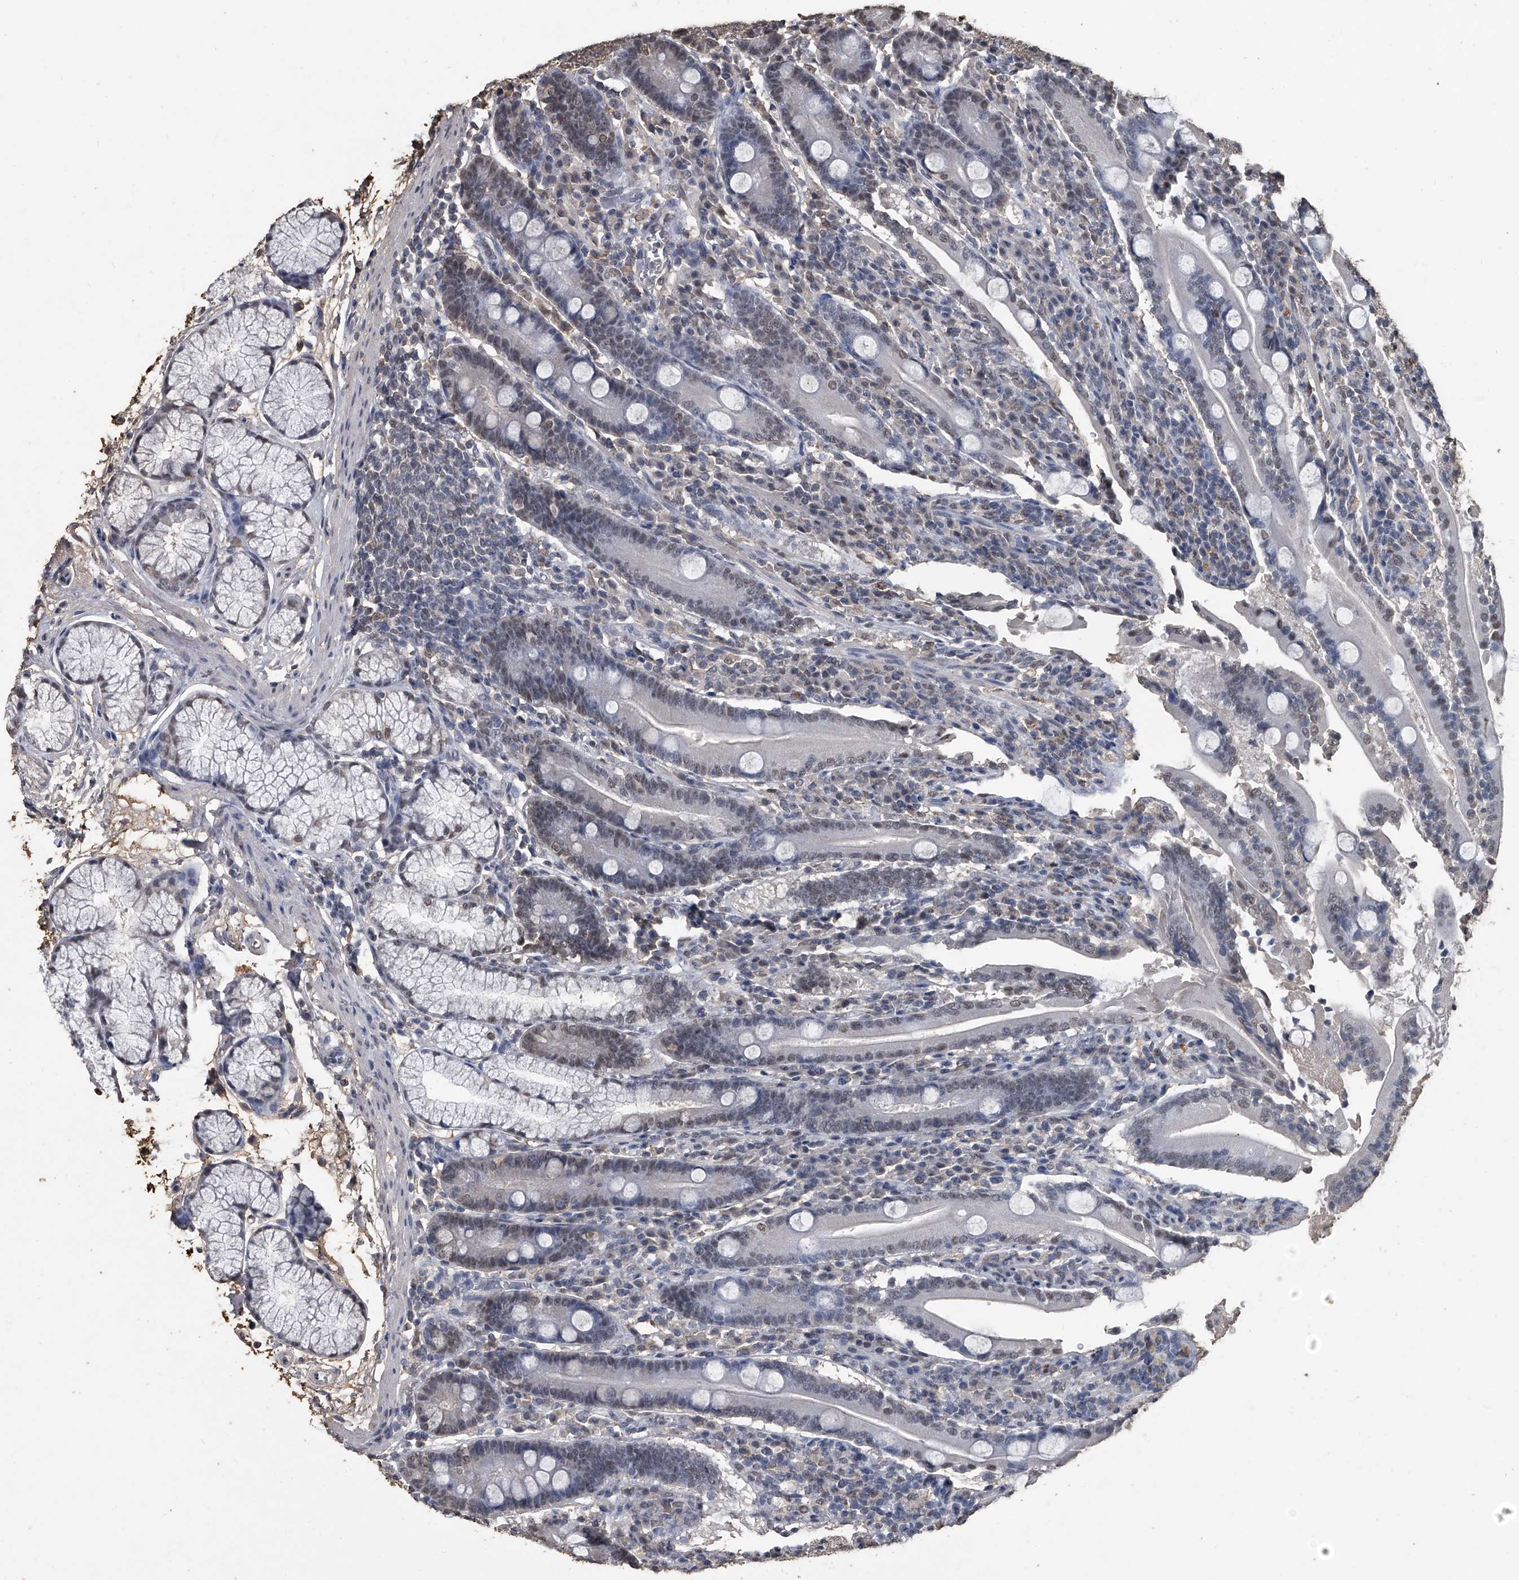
{"staining": {"intensity": "moderate", "quantity": "25%-75%", "location": "nuclear"}, "tissue": "duodenum", "cell_type": "Glandular cells", "image_type": "normal", "snomed": [{"axis": "morphology", "description": "Normal tissue, NOS"}, {"axis": "topography", "description": "Duodenum"}], "caption": "Immunohistochemistry image of normal duodenum stained for a protein (brown), which reveals medium levels of moderate nuclear expression in approximately 25%-75% of glandular cells.", "gene": "MATR3", "patient": {"sex": "male", "age": 35}}